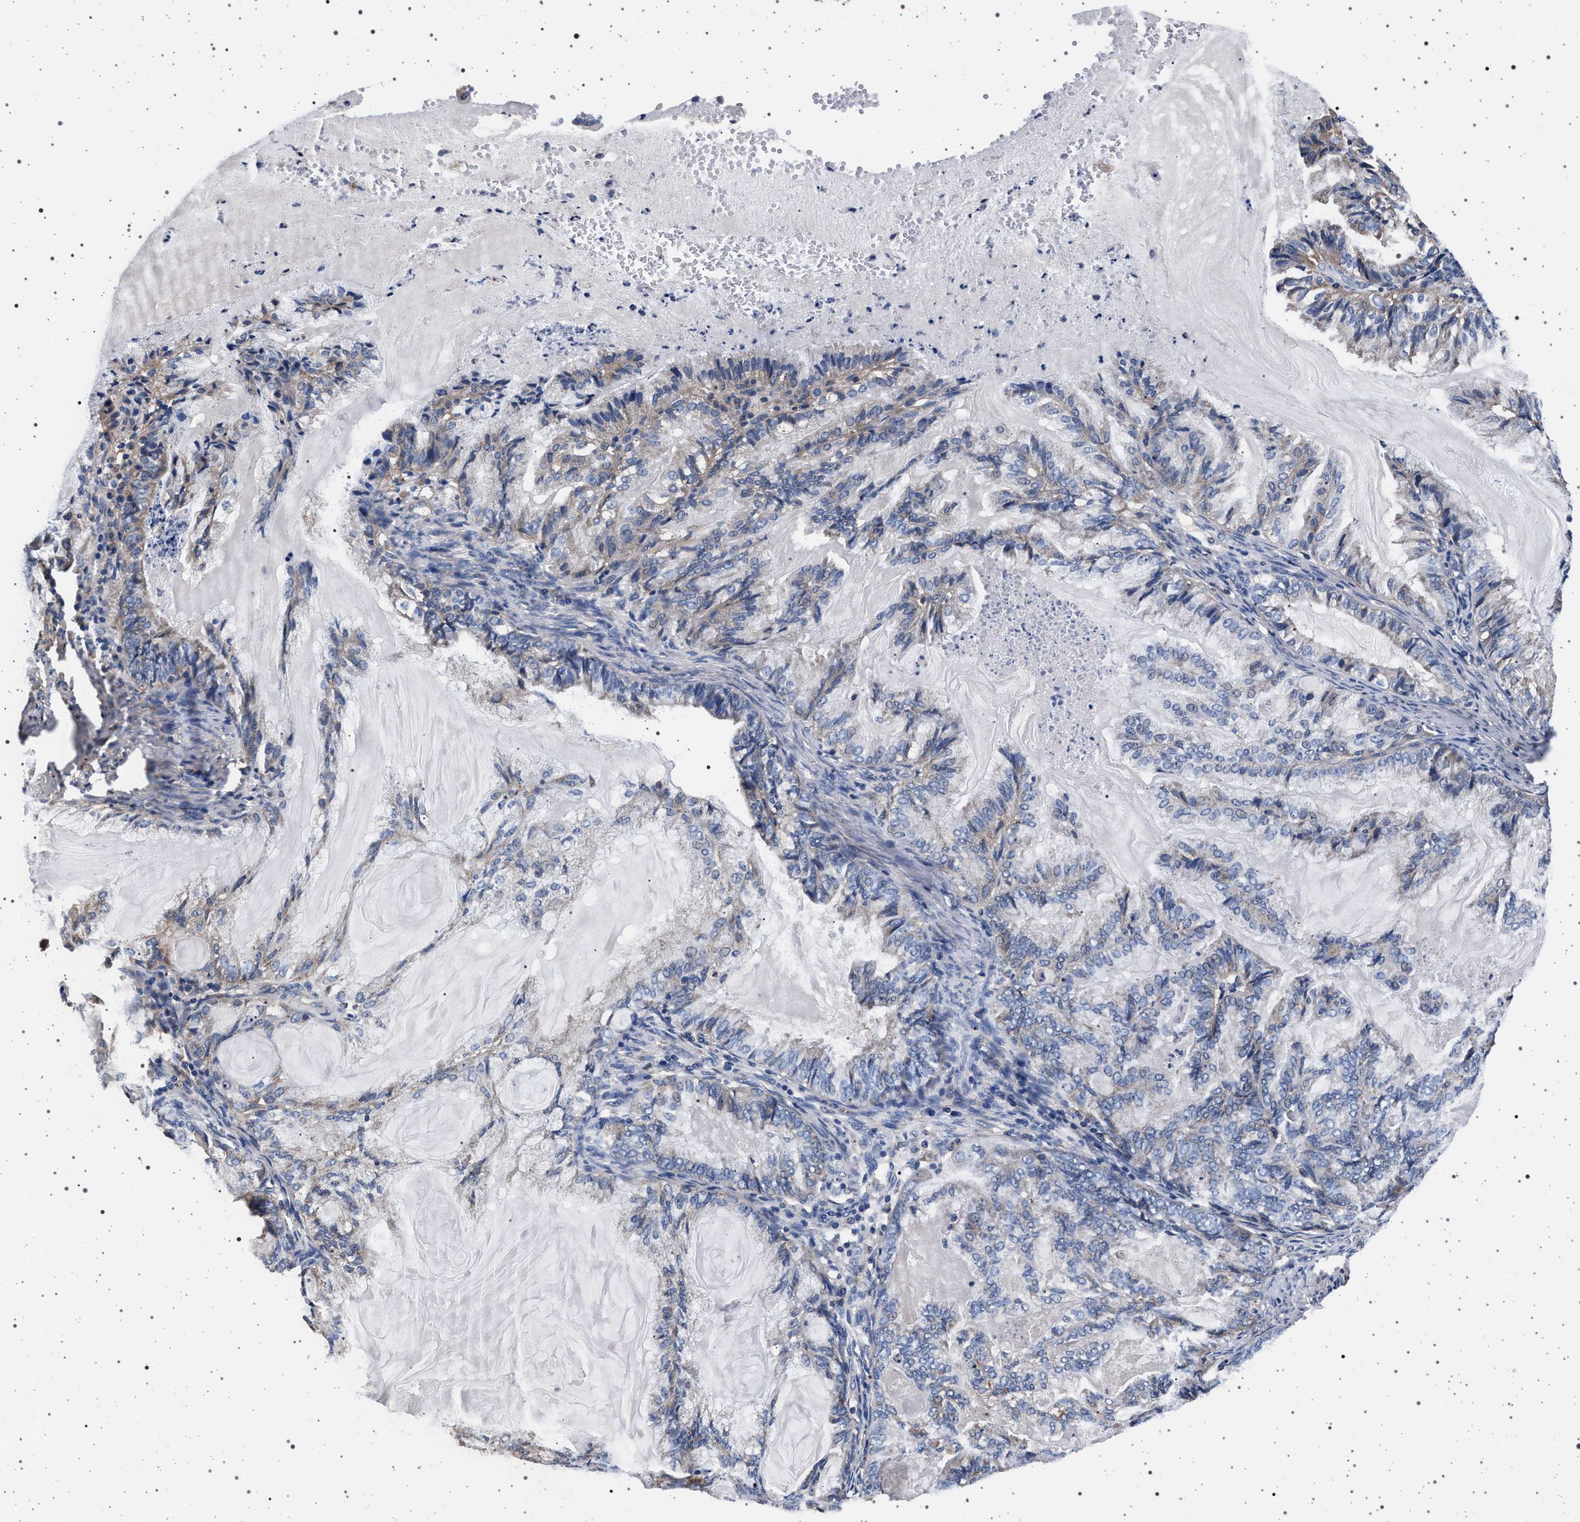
{"staining": {"intensity": "weak", "quantity": "<25%", "location": "cytoplasmic/membranous"}, "tissue": "endometrial cancer", "cell_type": "Tumor cells", "image_type": "cancer", "snomed": [{"axis": "morphology", "description": "Adenocarcinoma, NOS"}, {"axis": "topography", "description": "Endometrium"}], "caption": "Tumor cells show no significant positivity in endometrial cancer. (DAB (3,3'-diaminobenzidine) IHC visualized using brightfield microscopy, high magnification).", "gene": "MAP3K2", "patient": {"sex": "female", "age": 86}}